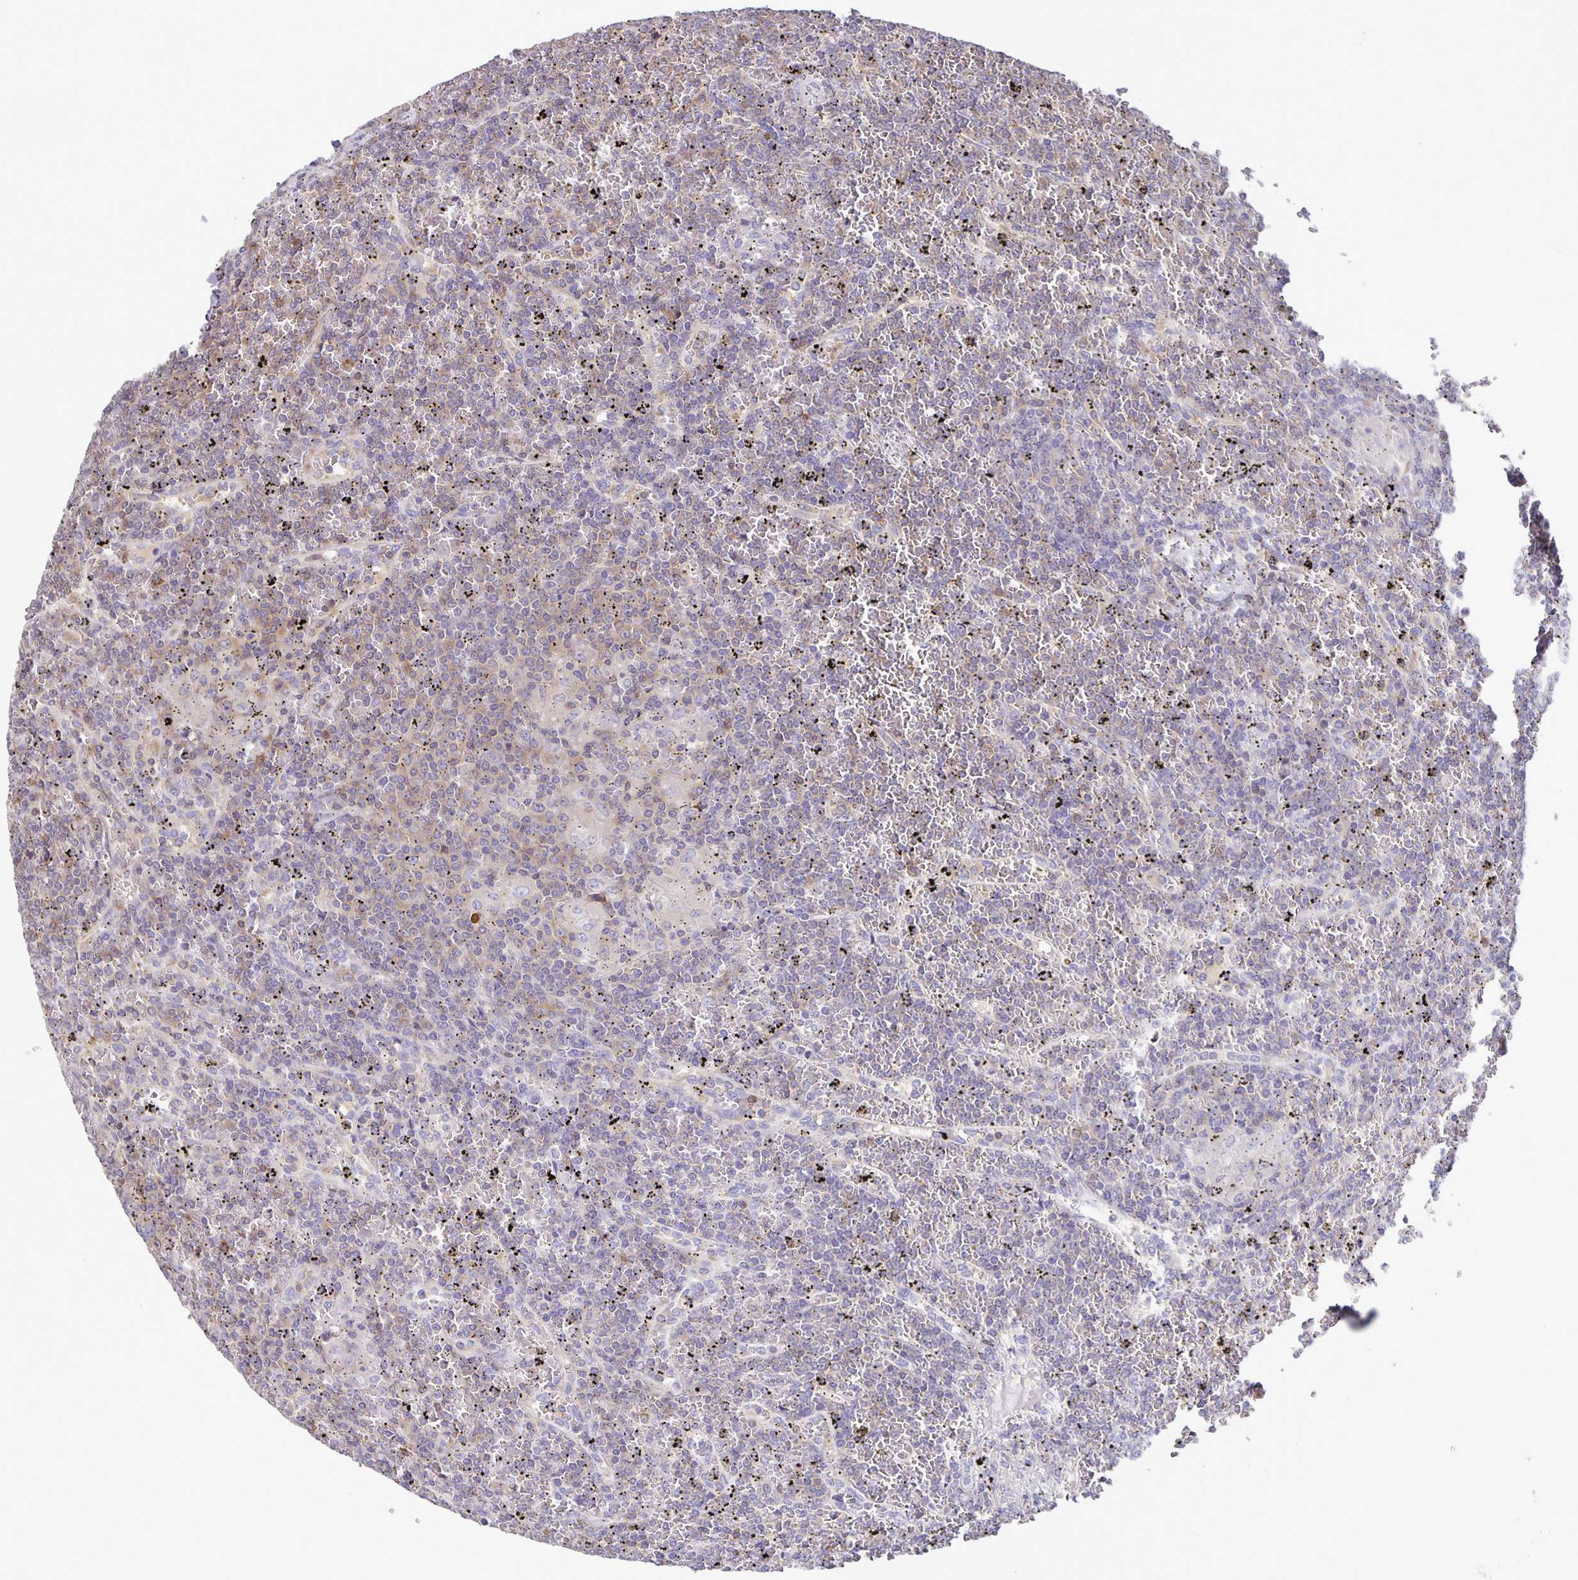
{"staining": {"intensity": "weak", "quantity": "25%-75%", "location": "cytoplasmic/membranous"}, "tissue": "lymphoma", "cell_type": "Tumor cells", "image_type": "cancer", "snomed": [{"axis": "morphology", "description": "Malignant lymphoma, non-Hodgkin's type, Low grade"}, {"axis": "topography", "description": "Spleen"}], "caption": "Malignant lymphoma, non-Hodgkin's type (low-grade) stained with DAB immunohistochemistry (IHC) exhibits low levels of weak cytoplasmic/membranous positivity in approximately 25%-75% of tumor cells.", "gene": "FEM1C", "patient": {"sex": "female", "age": 19}}